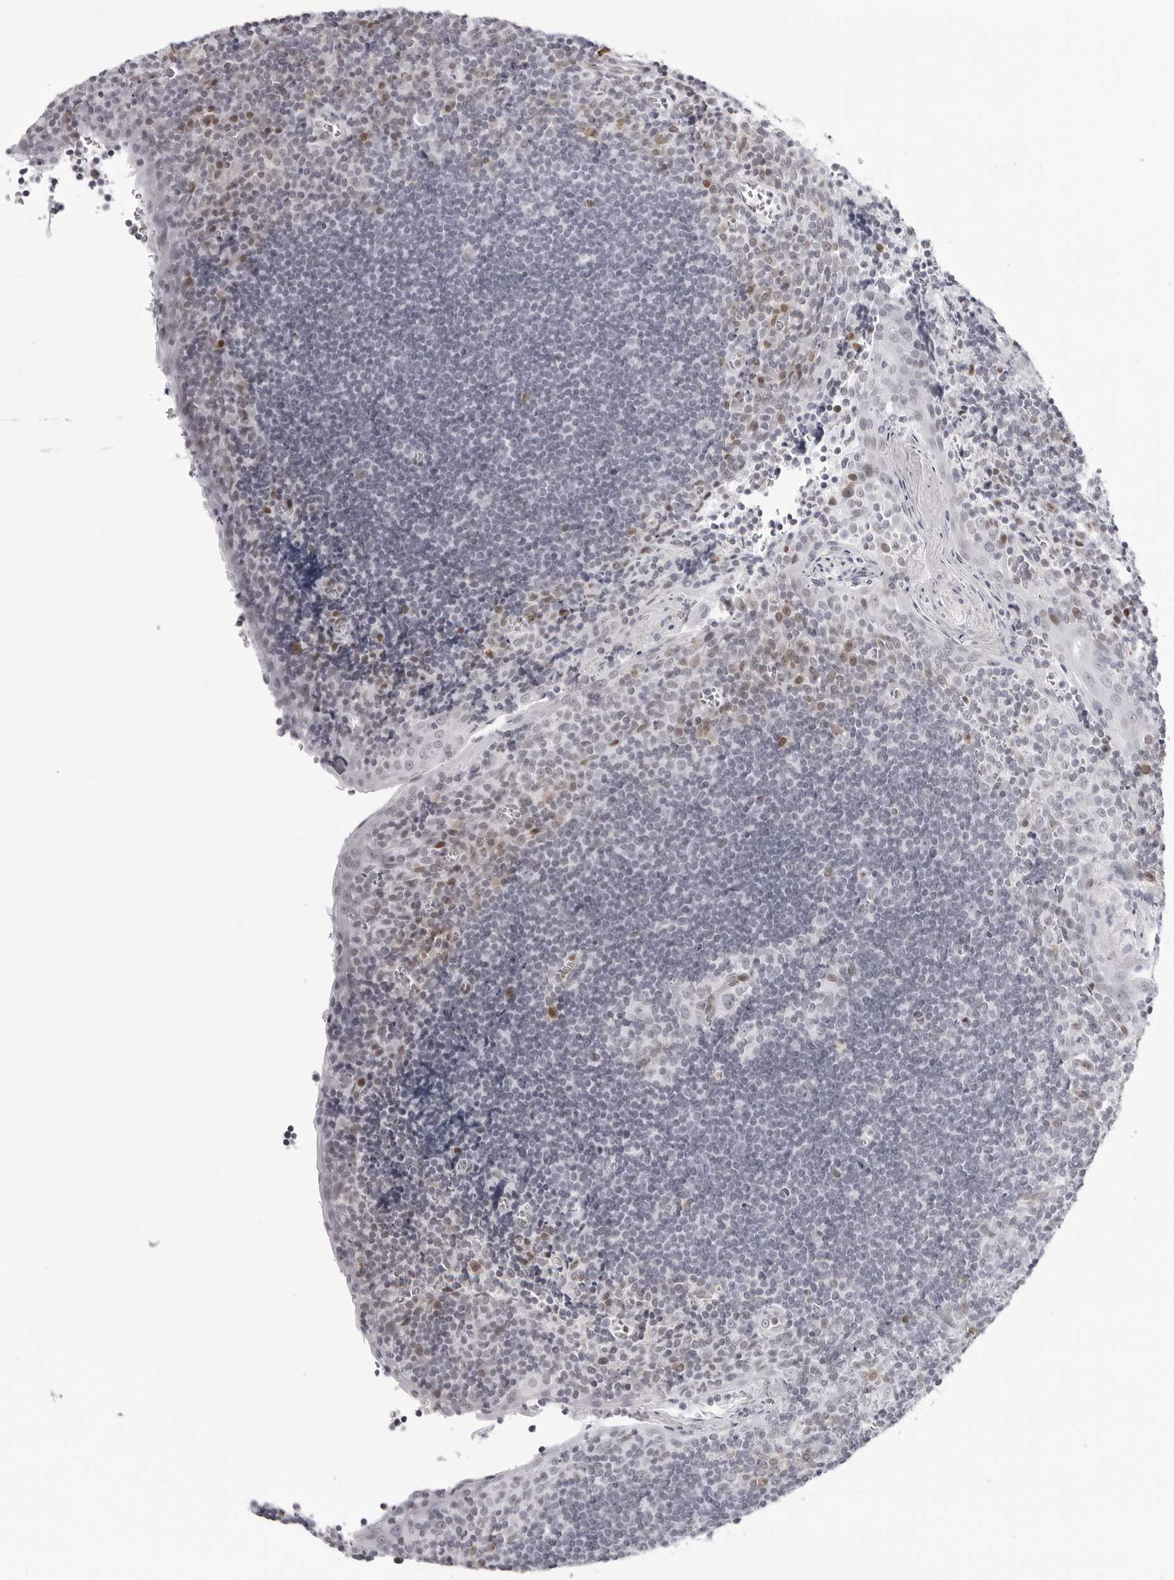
{"staining": {"intensity": "weak", "quantity": "<25%", "location": "nuclear"}, "tissue": "tonsil", "cell_type": "Germinal center cells", "image_type": "normal", "snomed": [{"axis": "morphology", "description": "Normal tissue, NOS"}, {"axis": "topography", "description": "Tonsil"}], "caption": "Immunohistochemistry (IHC) of benign human tonsil displays no staining in germinal center cells.", "gene": "NTPCR", "patient": {"sex": "male", "age": 27}}